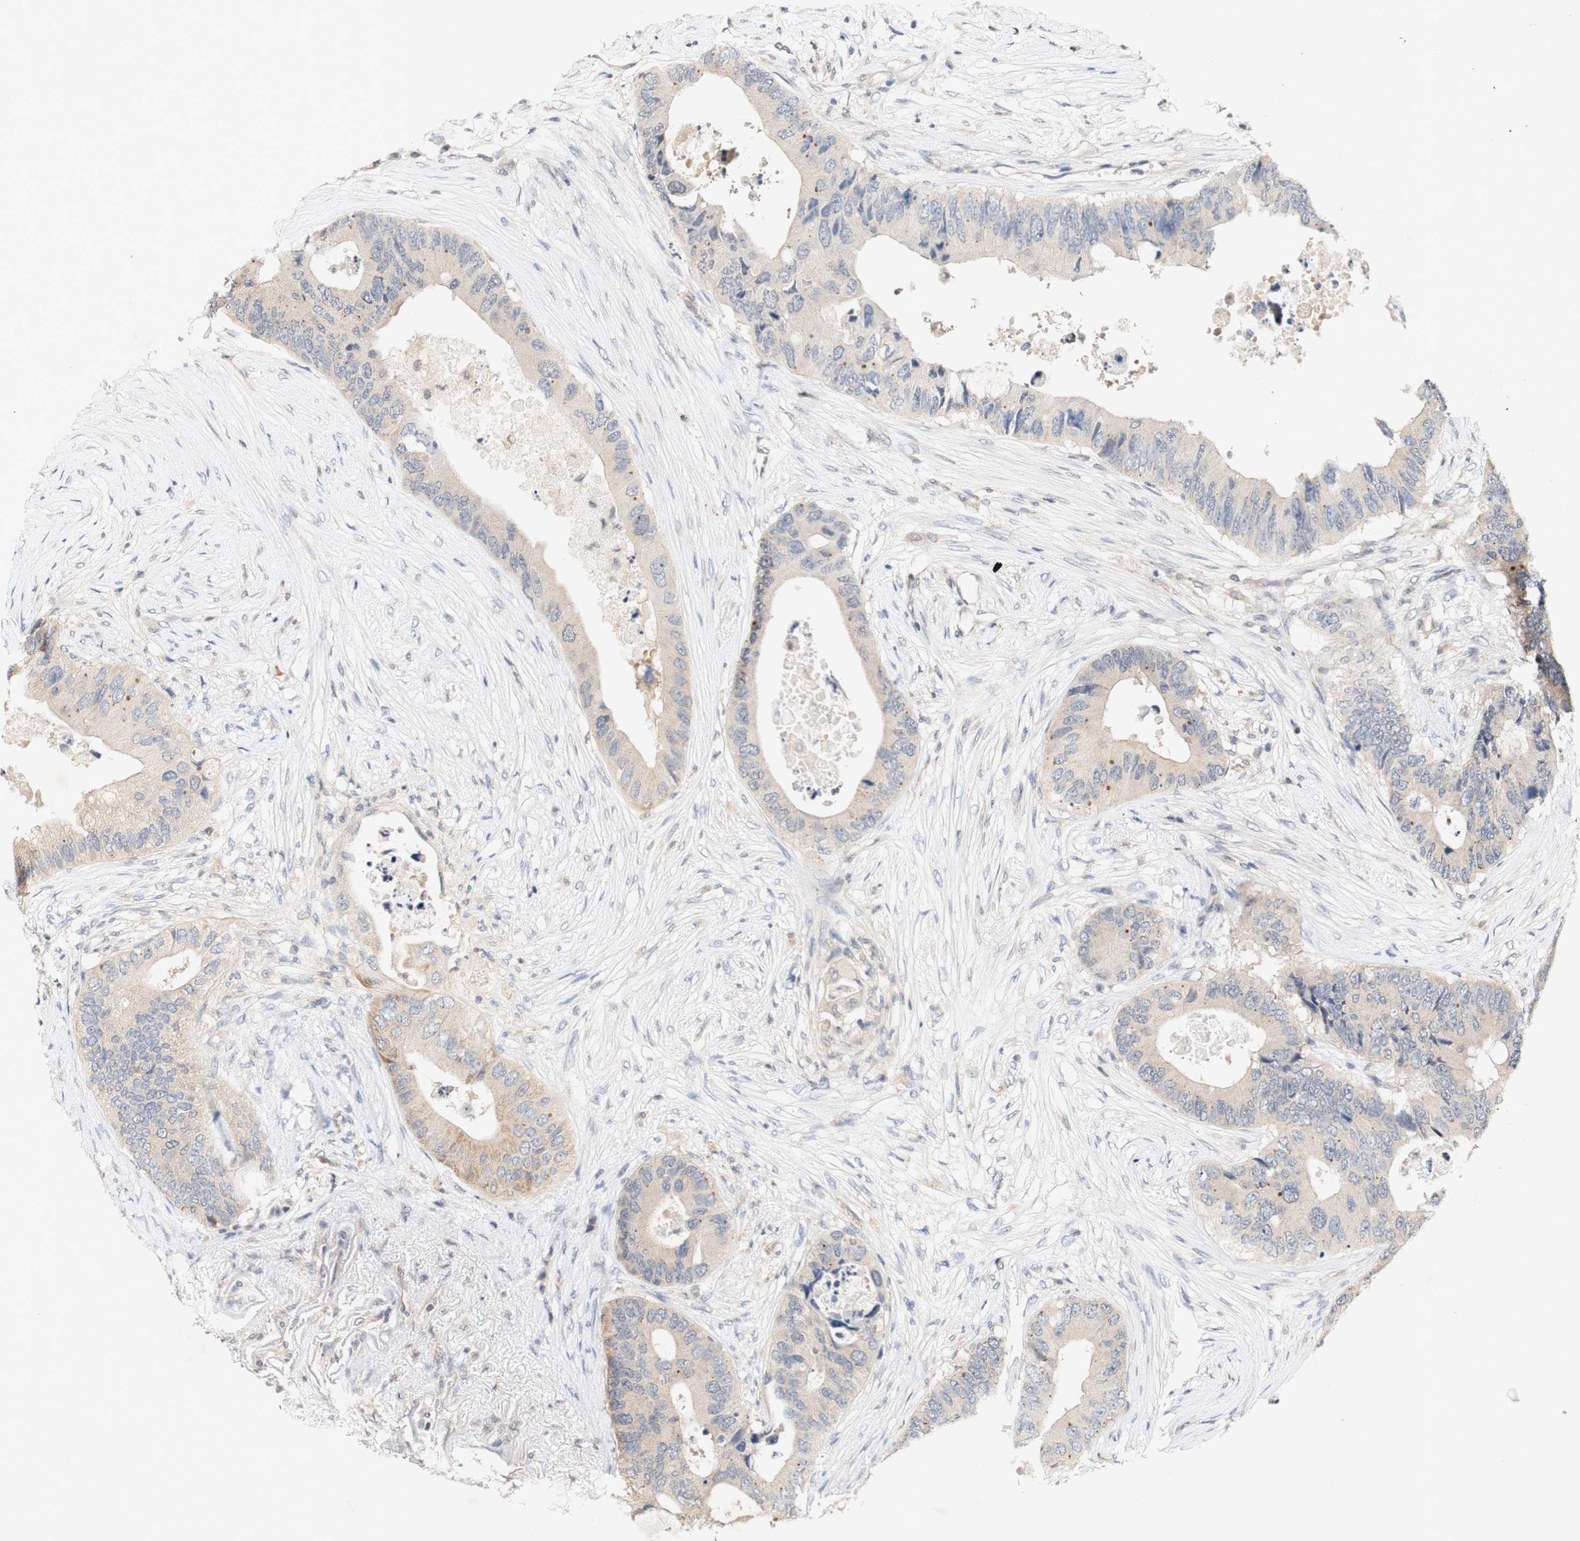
{"staining": {"intensity": "weak", "quantity": ">75%", "location": "cytoplasmic/membranous"}, "tissue": "colorectal cancer", "cell_type": "Tumor cells", "image_type": "cancer", "snomed": [{"axis": "morphology", "description": "Adenocarcinoma, NOS"}, {"axis": "topography", "description": "Colon"}], "caption": "Immunohistochemistry (IHC) histopathology image of neoplastic tissue: colorectal cancer stained using immunohistochemistry exhibits low levels of weak protein expression localized specifically in the cytoplasmic/membranous of tumor cells, appearing as a cytoplasmic/membranous brown color.", "gene": "PIN1", "patient": {"sex": "male", "age": 71}}